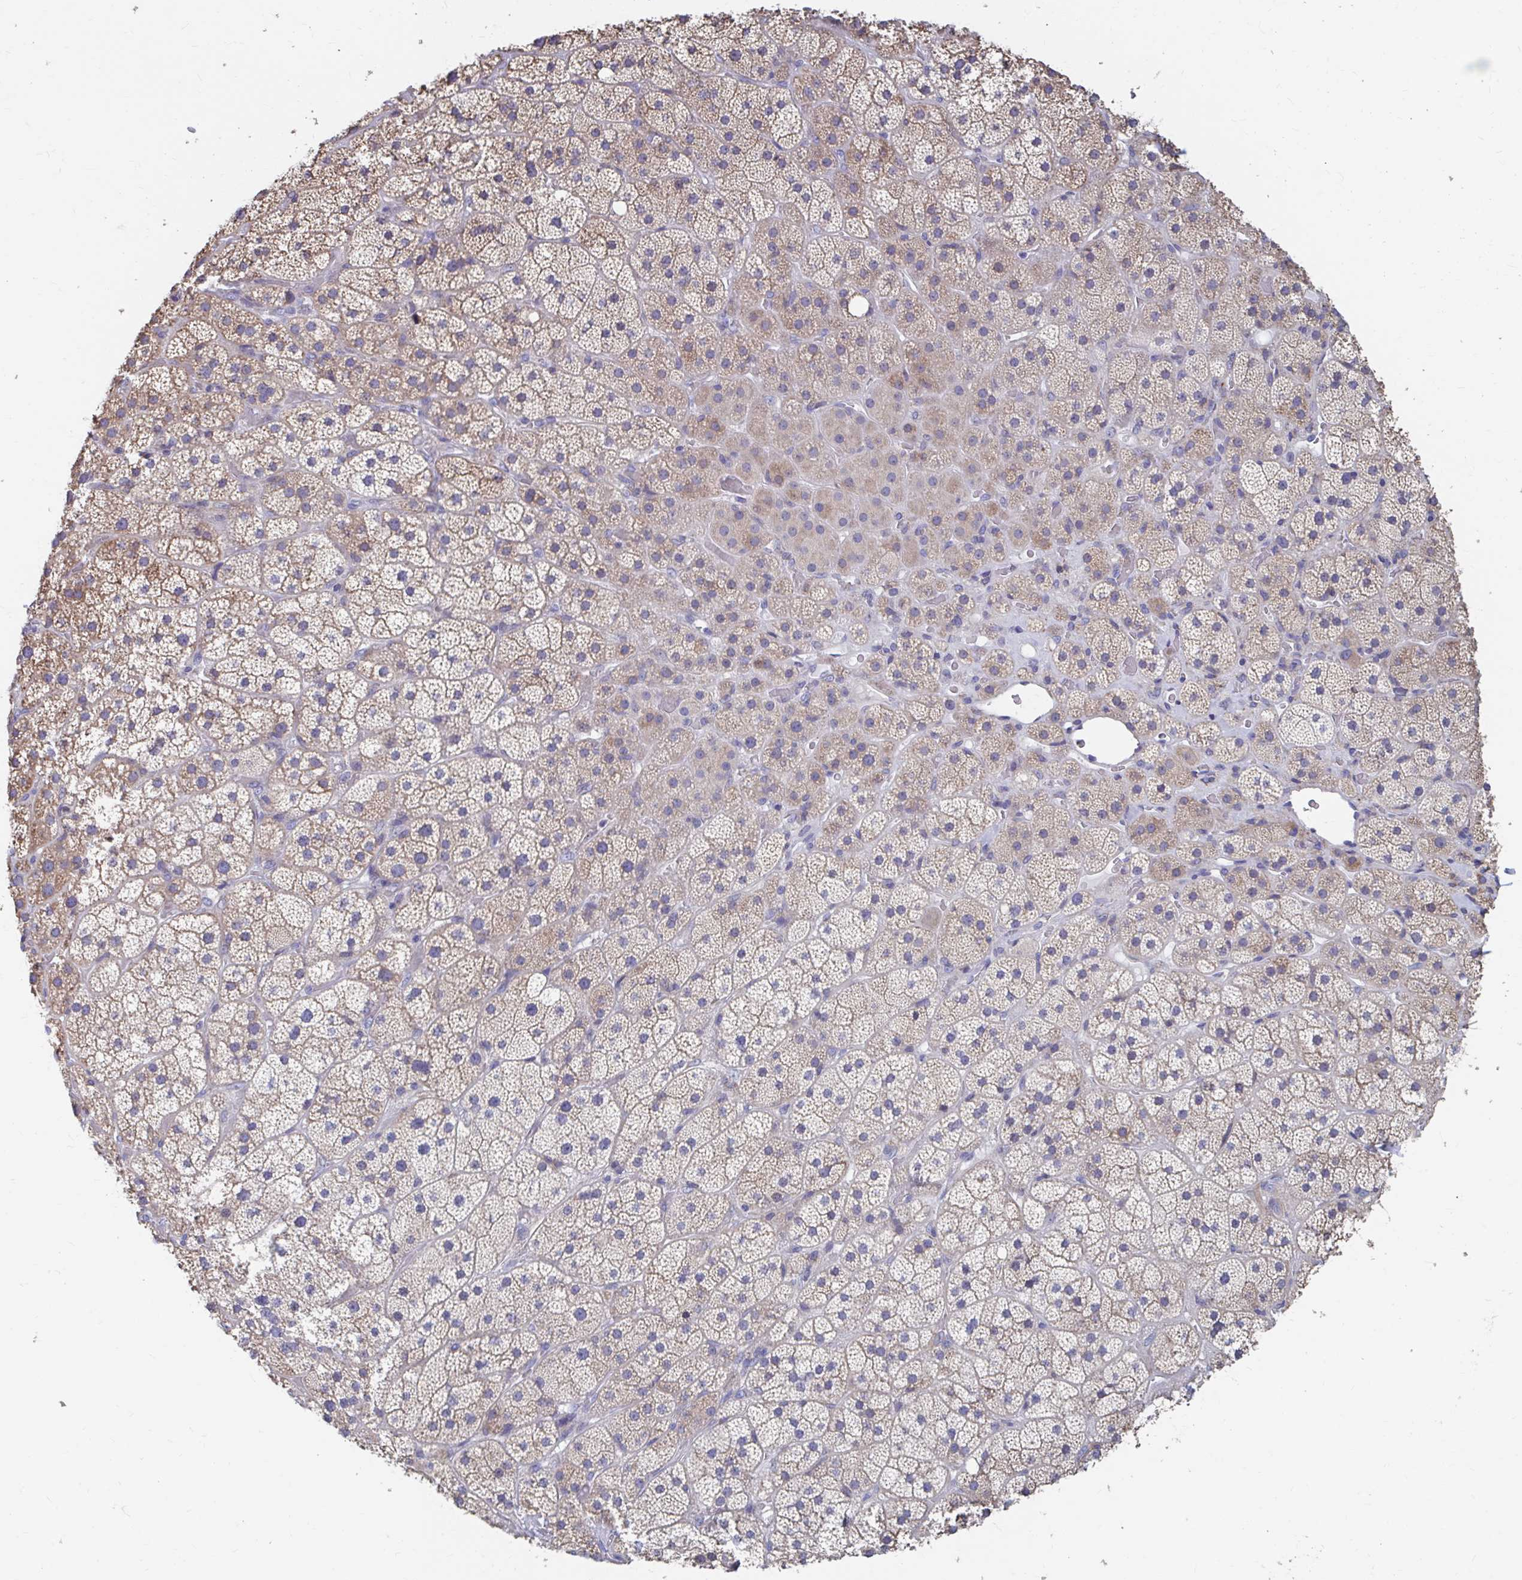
{"staining": {"intensity": "moderate", "quantity": "25%-75%", "location": "cytoplasmic/membranous"}, "tissue": "adrenal gland", "cell_type": "Glandular cells", "image_type": "normal", "snomed": [{"axis": "morphology", "description": "Normal tissue, NOS"}, {"axis": "topography", "description": "Adrenal gland"}], "caption": "Immunohistochemistry (DAB) staining of normal adrenal gland exhibits moderate cytoplasmic/membranous protein positivity in approximately 25%-75% of glandular cells.", "gene": "FKBP2", "patient": {"sex": "male", "age": 57}}